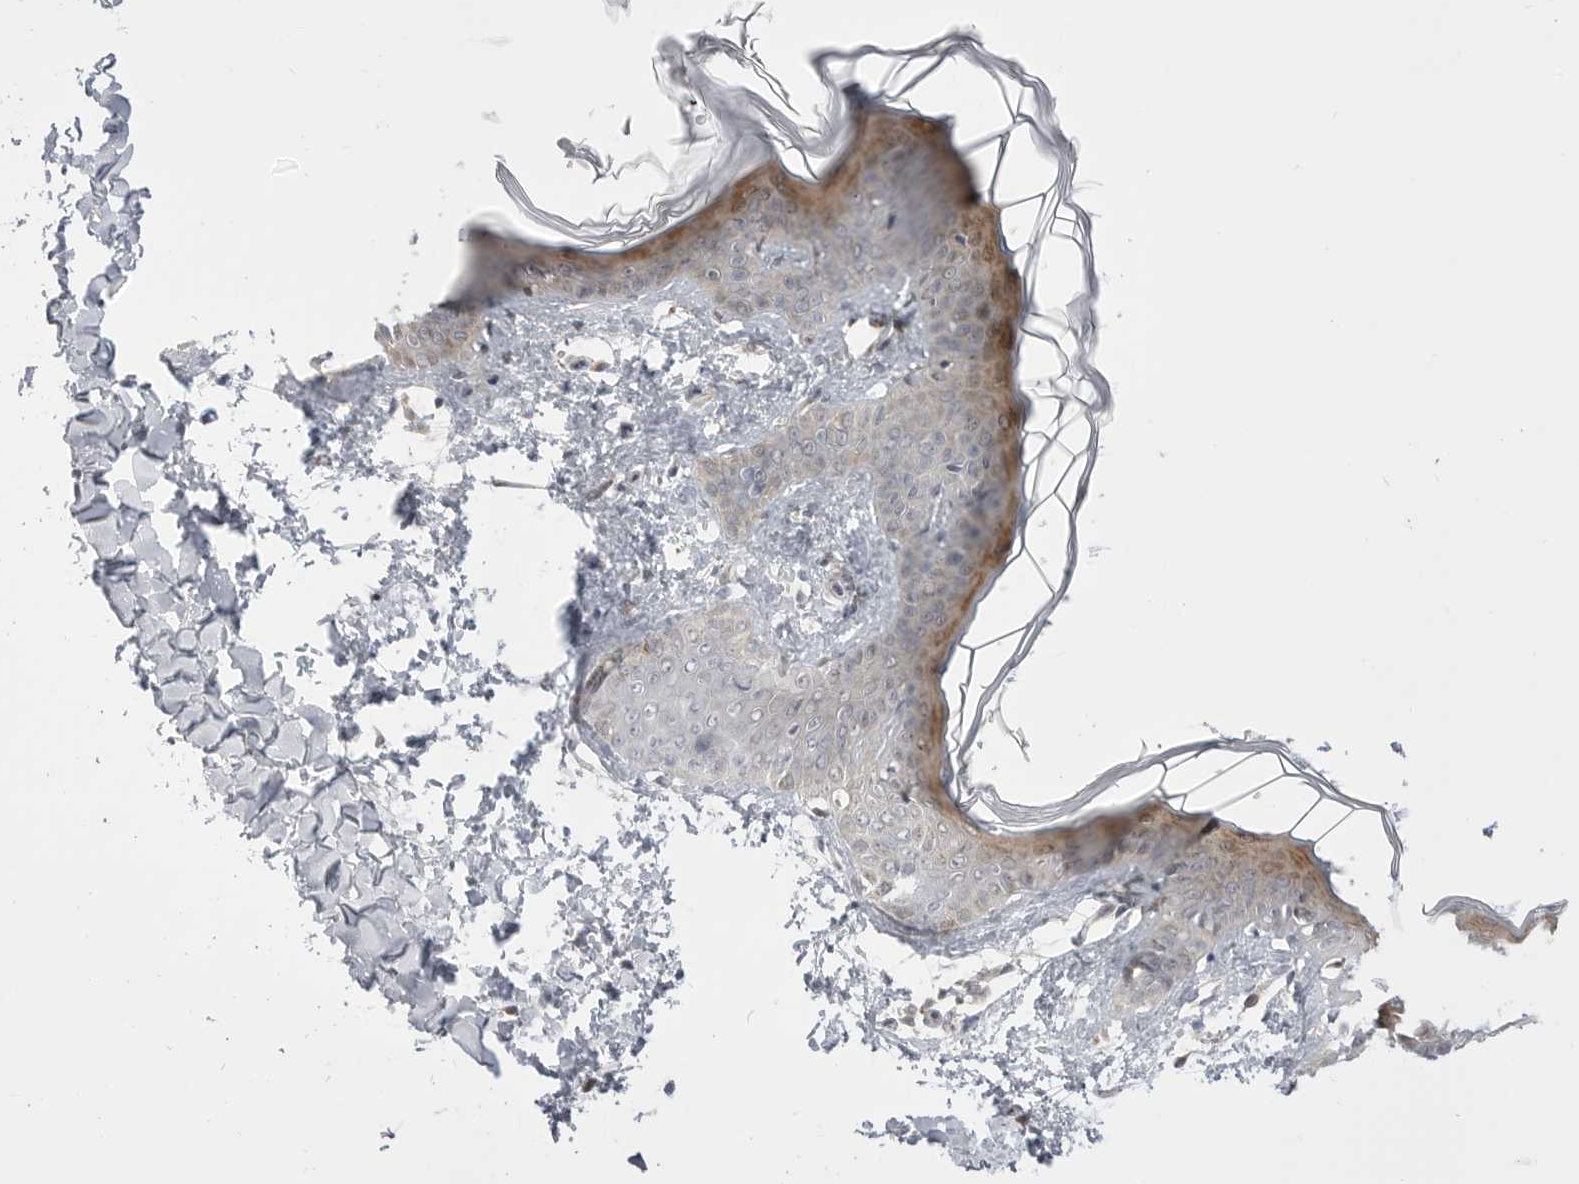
{"staining": {"intensity": "negative", "quantity": "none", "location": "none"}, "tissue": "skin", "cell_type": "Fibroblasts", "image_type": "normal", "snomed": [{"axis": "morphology", "description": "Normal tissue, NOS"}, {"axis": "topography", "description": "Skin"}], "caption": "This is an immunohistochemistry (IHC) micrograph of unremarkable skin. There is no positivity in fibroblasts.", "gene": "GGT6", "patient": {"sex": "female", "age": 17}}